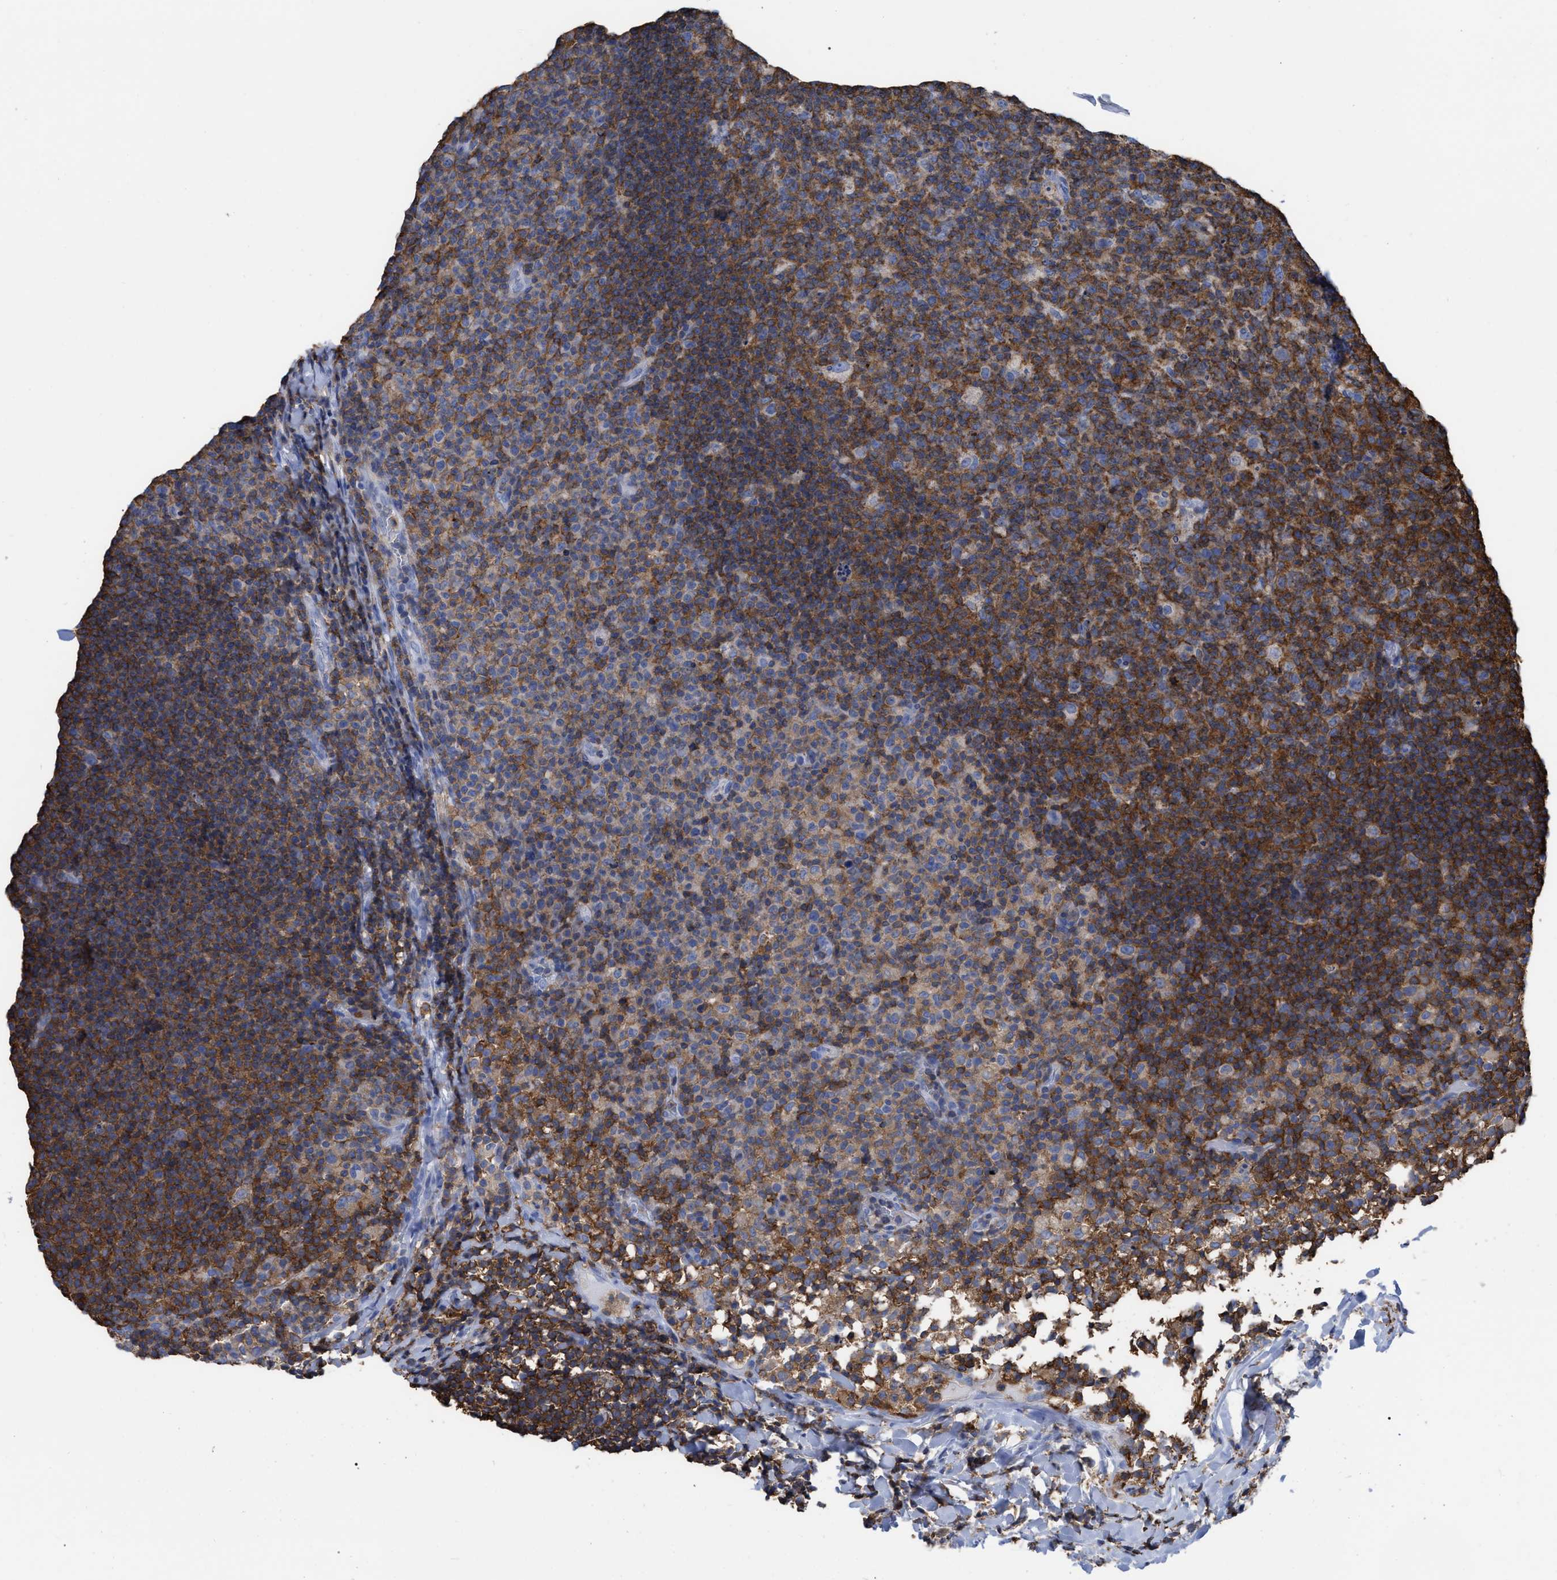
{"staining": {"intensity": "strong", "quantity": ">75%", "location": "cytoplasmic/membranous"}, "tissue": "lymph node", "cell_type": "Germinal center cells", "image_type": "normal", "snomed": [{"axis": "morphology", "description": "Normal tissue, NOS"}, {"axis": "morphology", "description": "Inflammation, NOS"}, {"axis": "topography", "description": "Lymph node"}], "caption": "An image of human lymph node stained for a protein exhibits strong cytoplasmic/membranous brown staining in germinal center cells.", "gene": "HCLS1", "patient": {"sex": "male", "age": 55}}